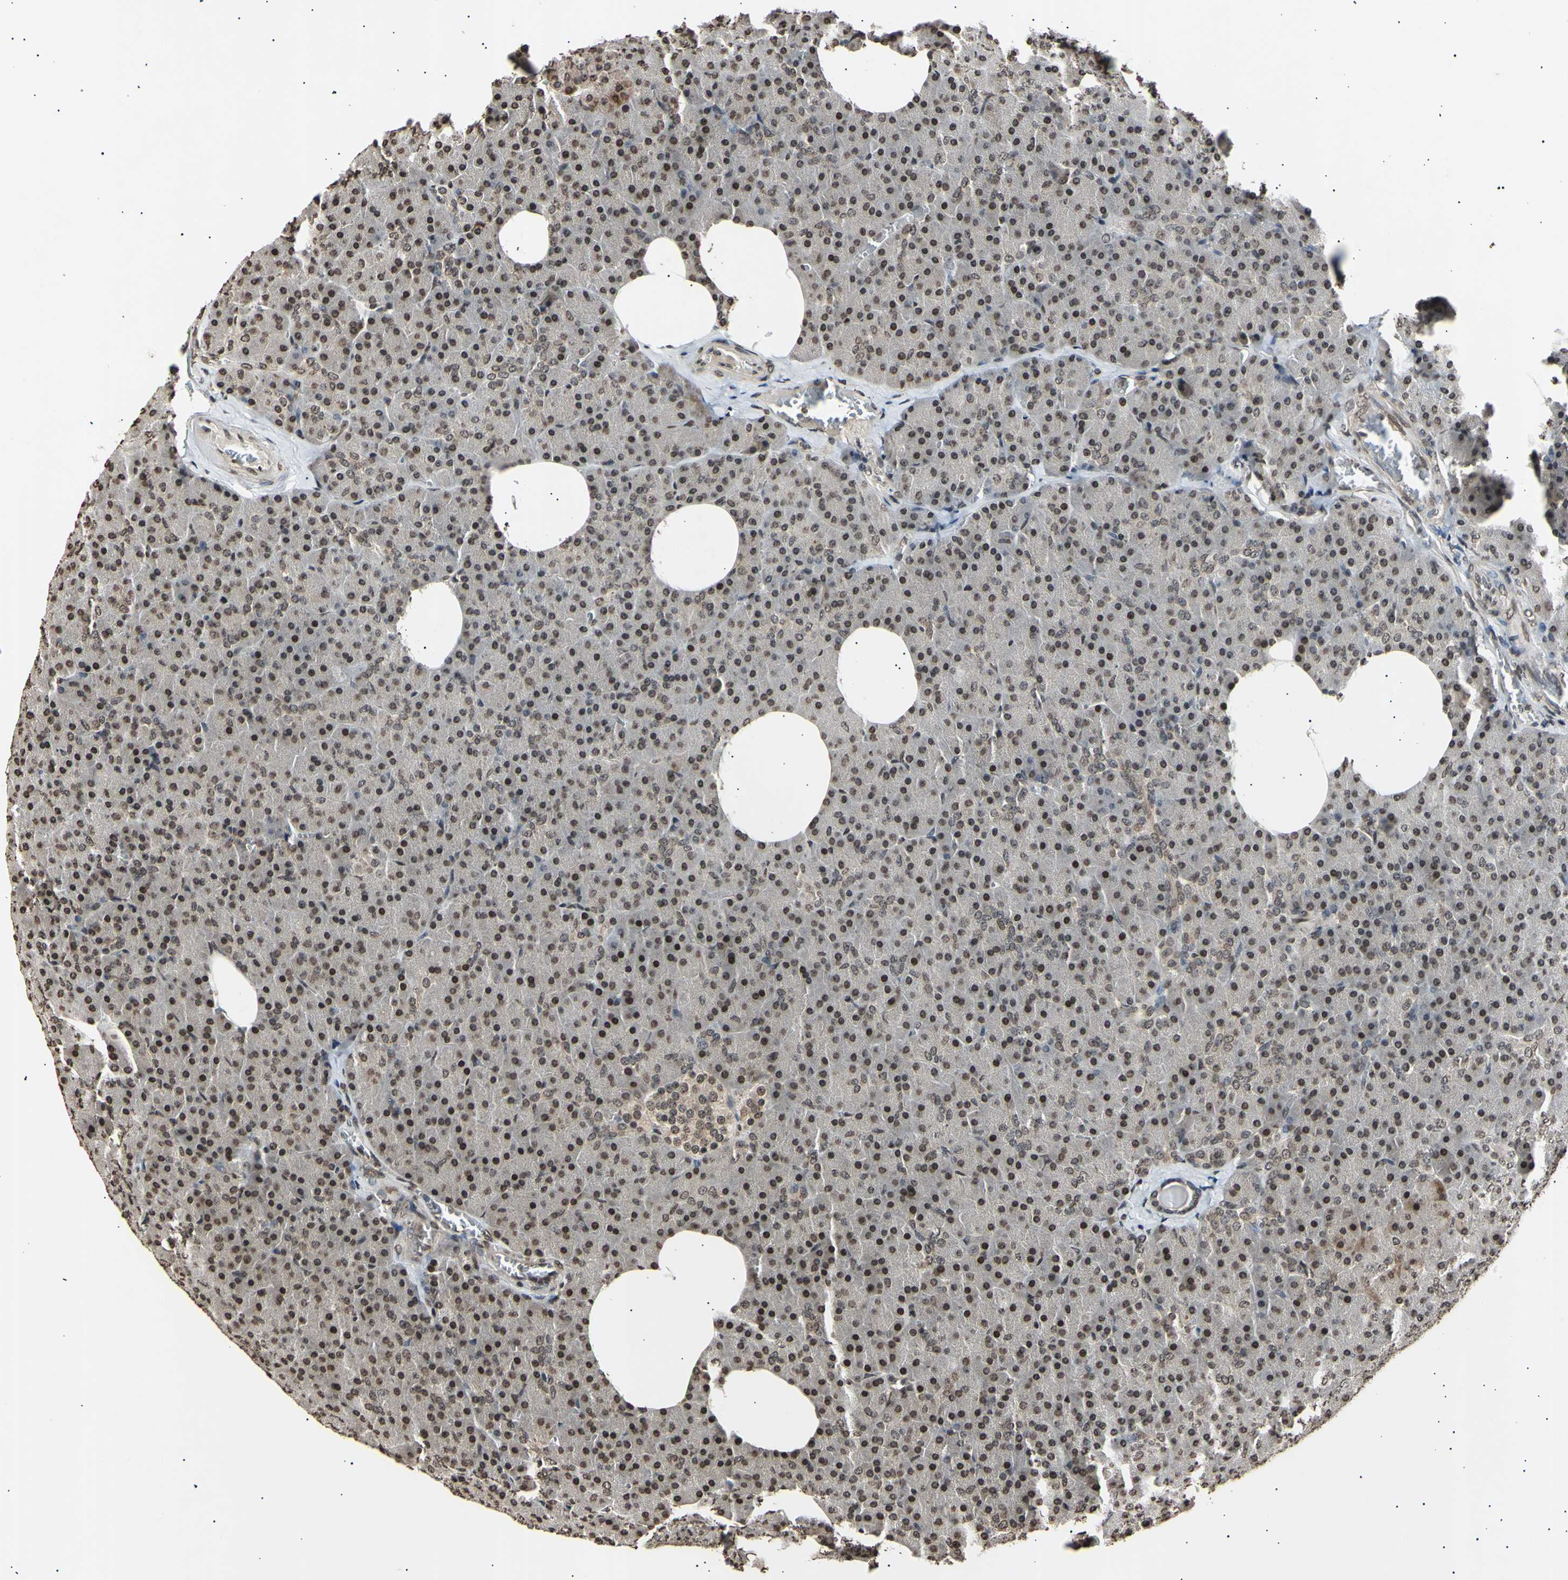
{"staining": {"intensity": "moderate", "quantity": "25%-75%", "location": "nuclear"}, "tissue": "pancreas", "cell_type": "Exocrine glandular cells", "image_type": "normal", "snomed": [{"axis": "morphology", "description": "Normal tissue, NOS"}, {"axis": "topography", "description": "Pancreas"}], "caption": "Normal pancreas shows moderate nuclear positivity in approximately 25%-75% of exocrine glandular cells.", "gene": "ANAPC7", "patient": {"sex": "female", "age": 35}}